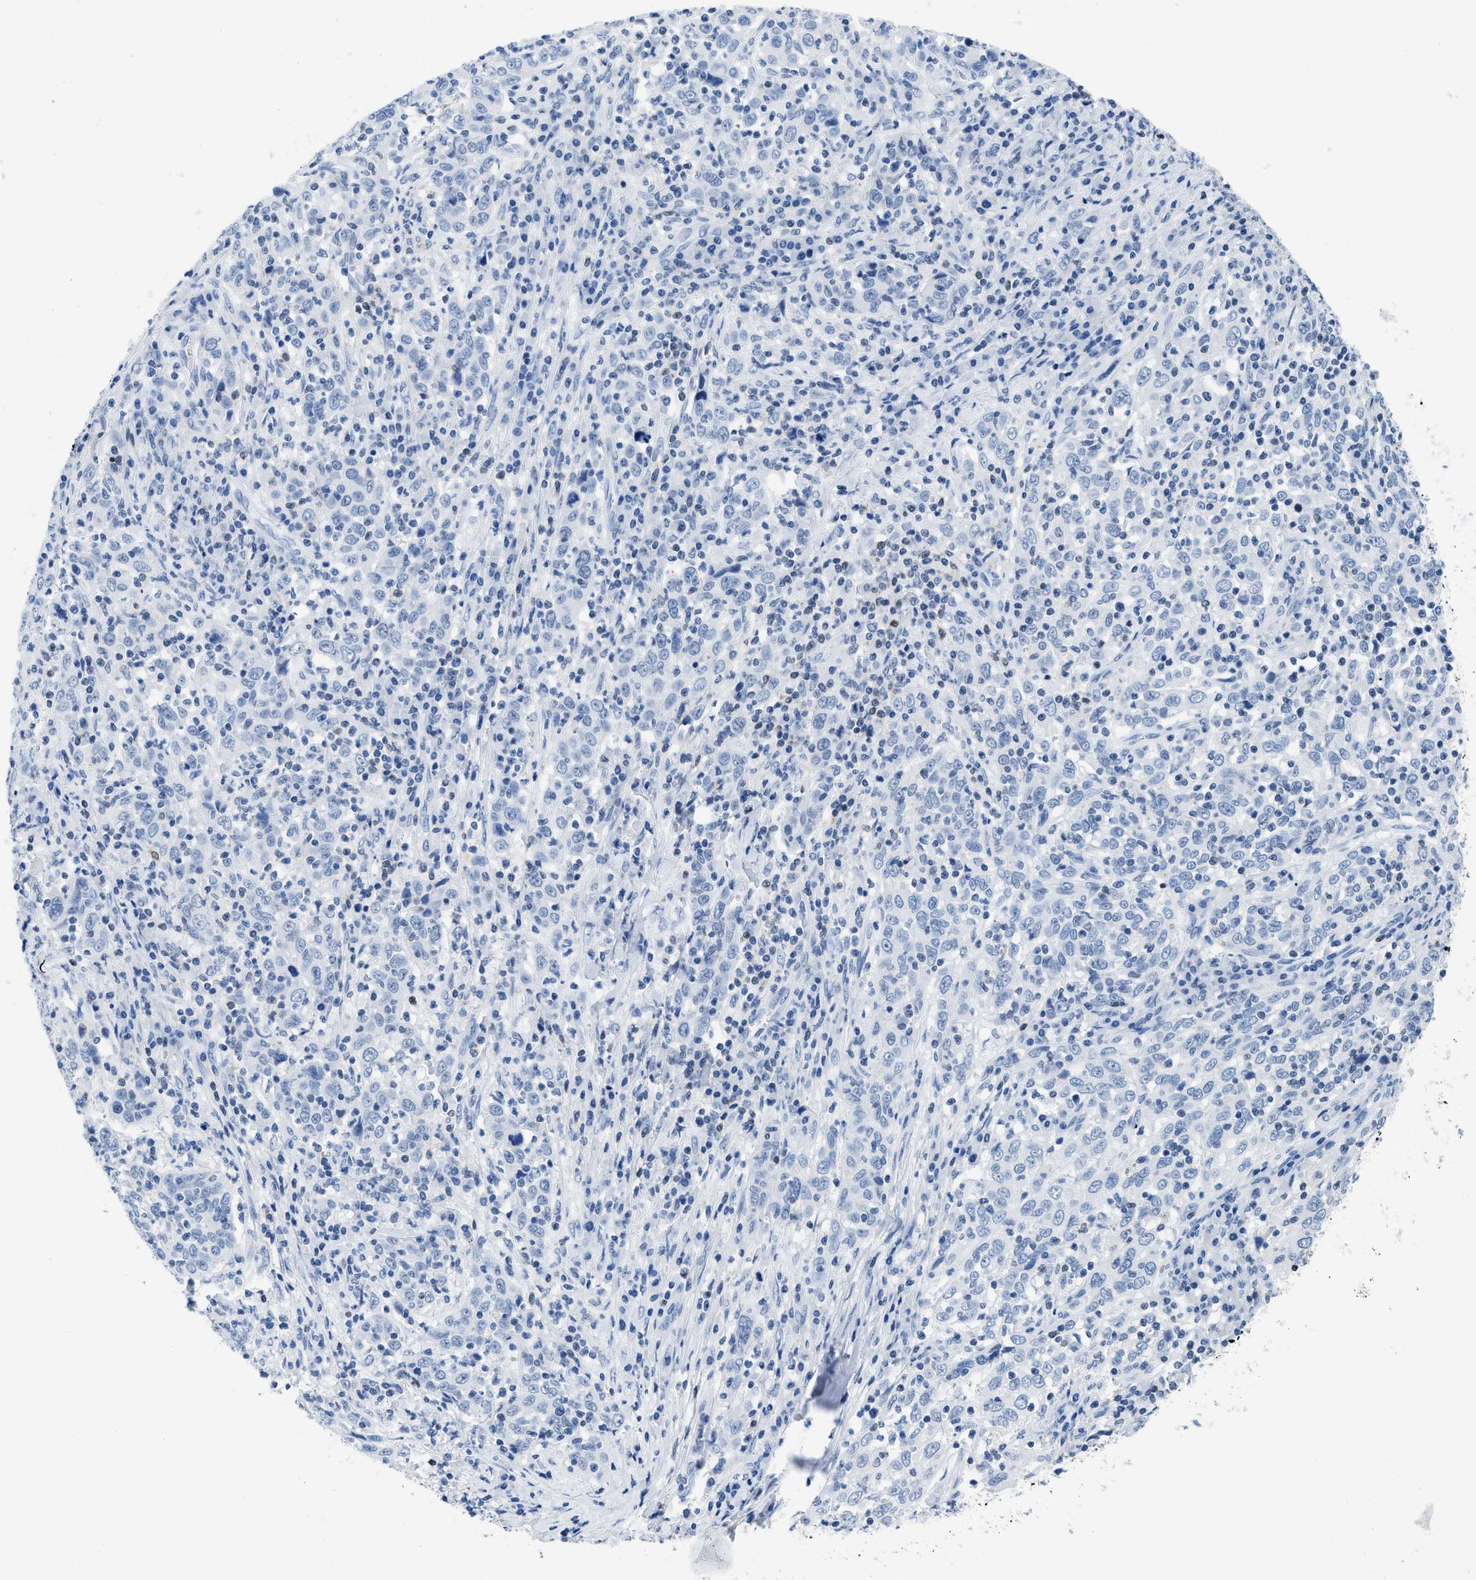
{"staining": {"intensity": "negative", "quantity": "none", "location": "none"}, "tissue": "cervical cancer", "cell_type": "Tumor cells", "image_type": "cancer", "snomed": [{"axis": "morphology", "description": "Squamous cell carcinoma, NOS"}, {"axis": "topography", "description": "Cervix"}], "caption": "There is no significant expression in tumor cells of cervical squamous cell carcinoma.", "gene": "NFATC2", "patient": {"sex": "female", "age": 46}}